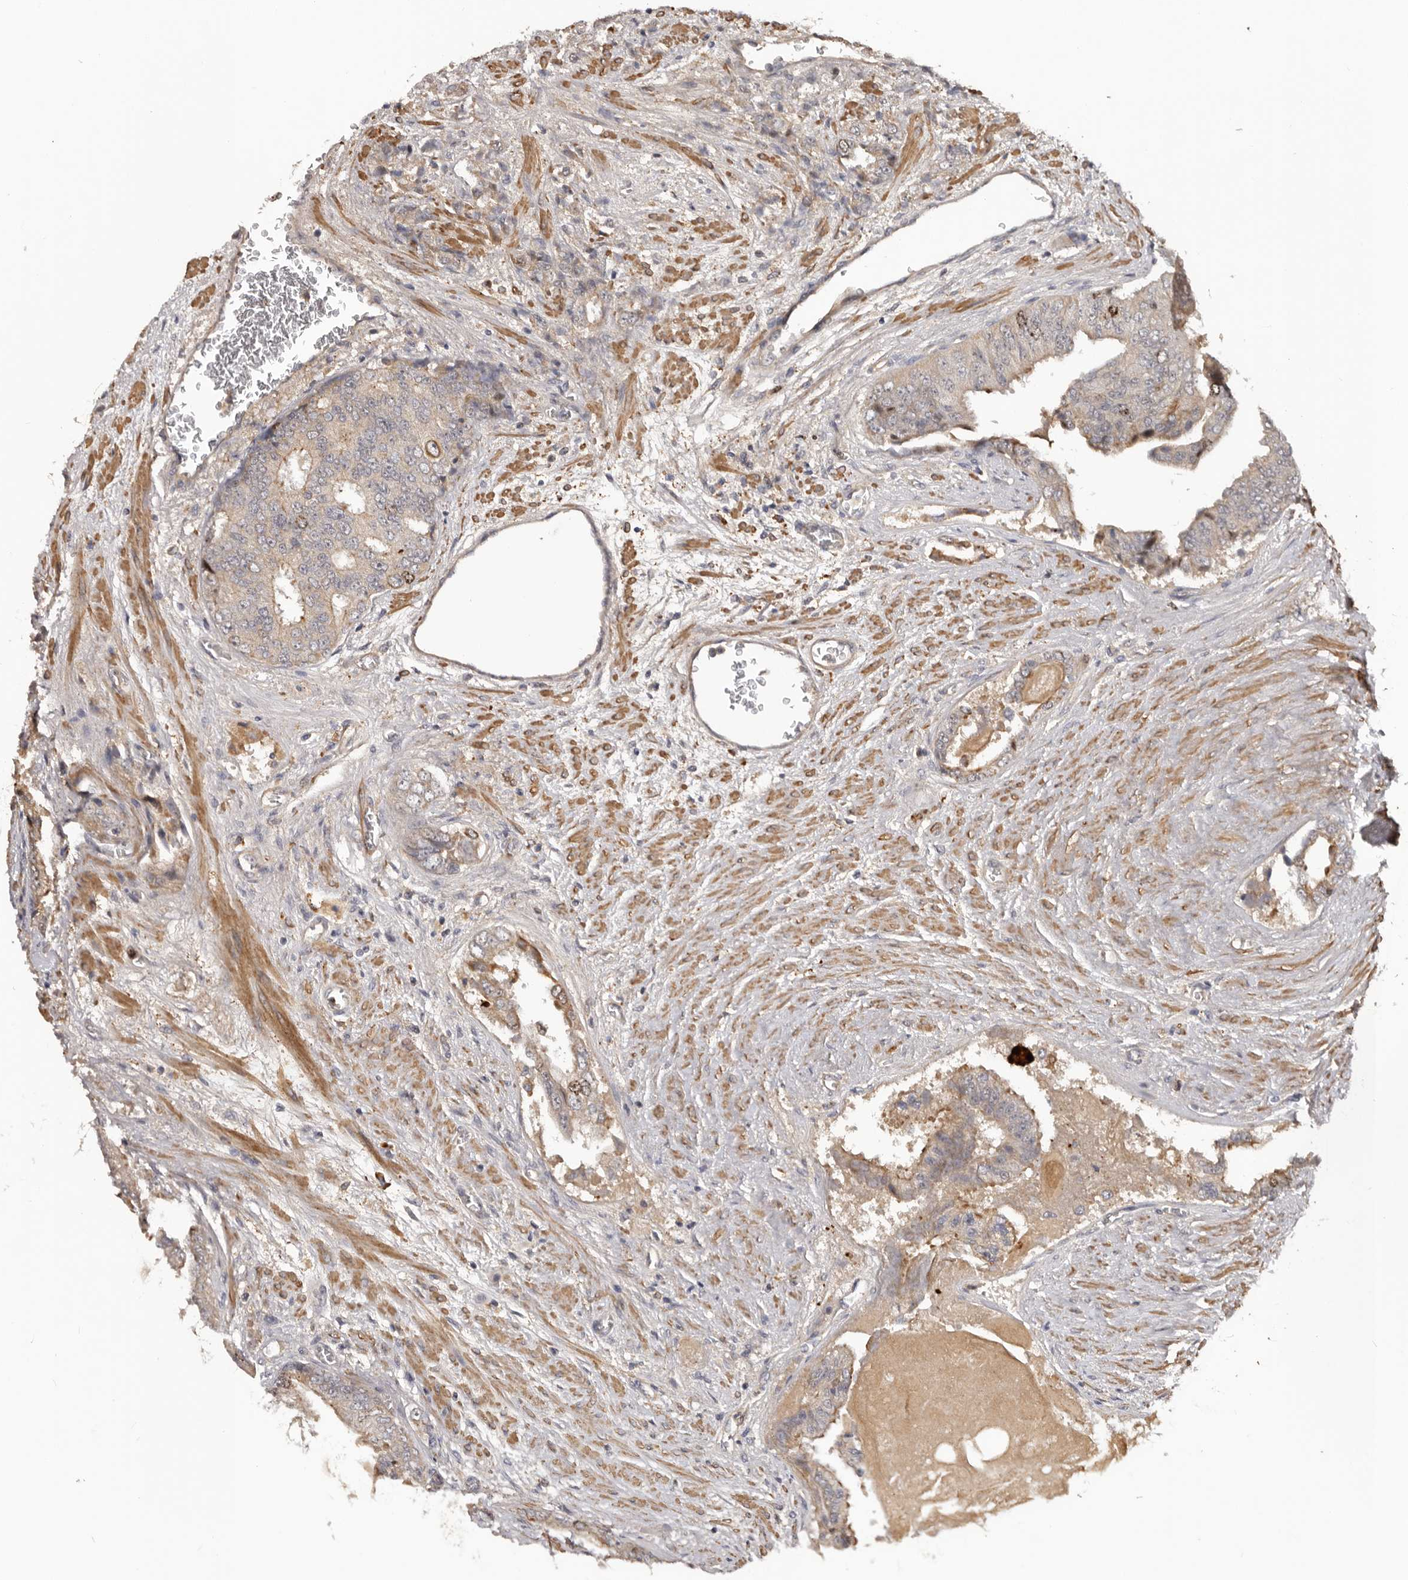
{"staining": {"intensity": "moderate", "quantity": "<25%", "location": "nuclear"}, "tissue": "prostate cancer", "cell_type": "Tumor cells", "image_type": "cancer", "snomed": [{"axis": "morphology", "description": "Adenocarcinoma, High grade"}, {"axis": "topography", "description": "Prostate"}], "caption": "Tumor cells demonstrate moderate nuclear staining in approximately <25% of cells in high-grade adenocarcinoma (prostate).", "gene": "CDCA8", "patient": {"sex": "male", "age": 58}}